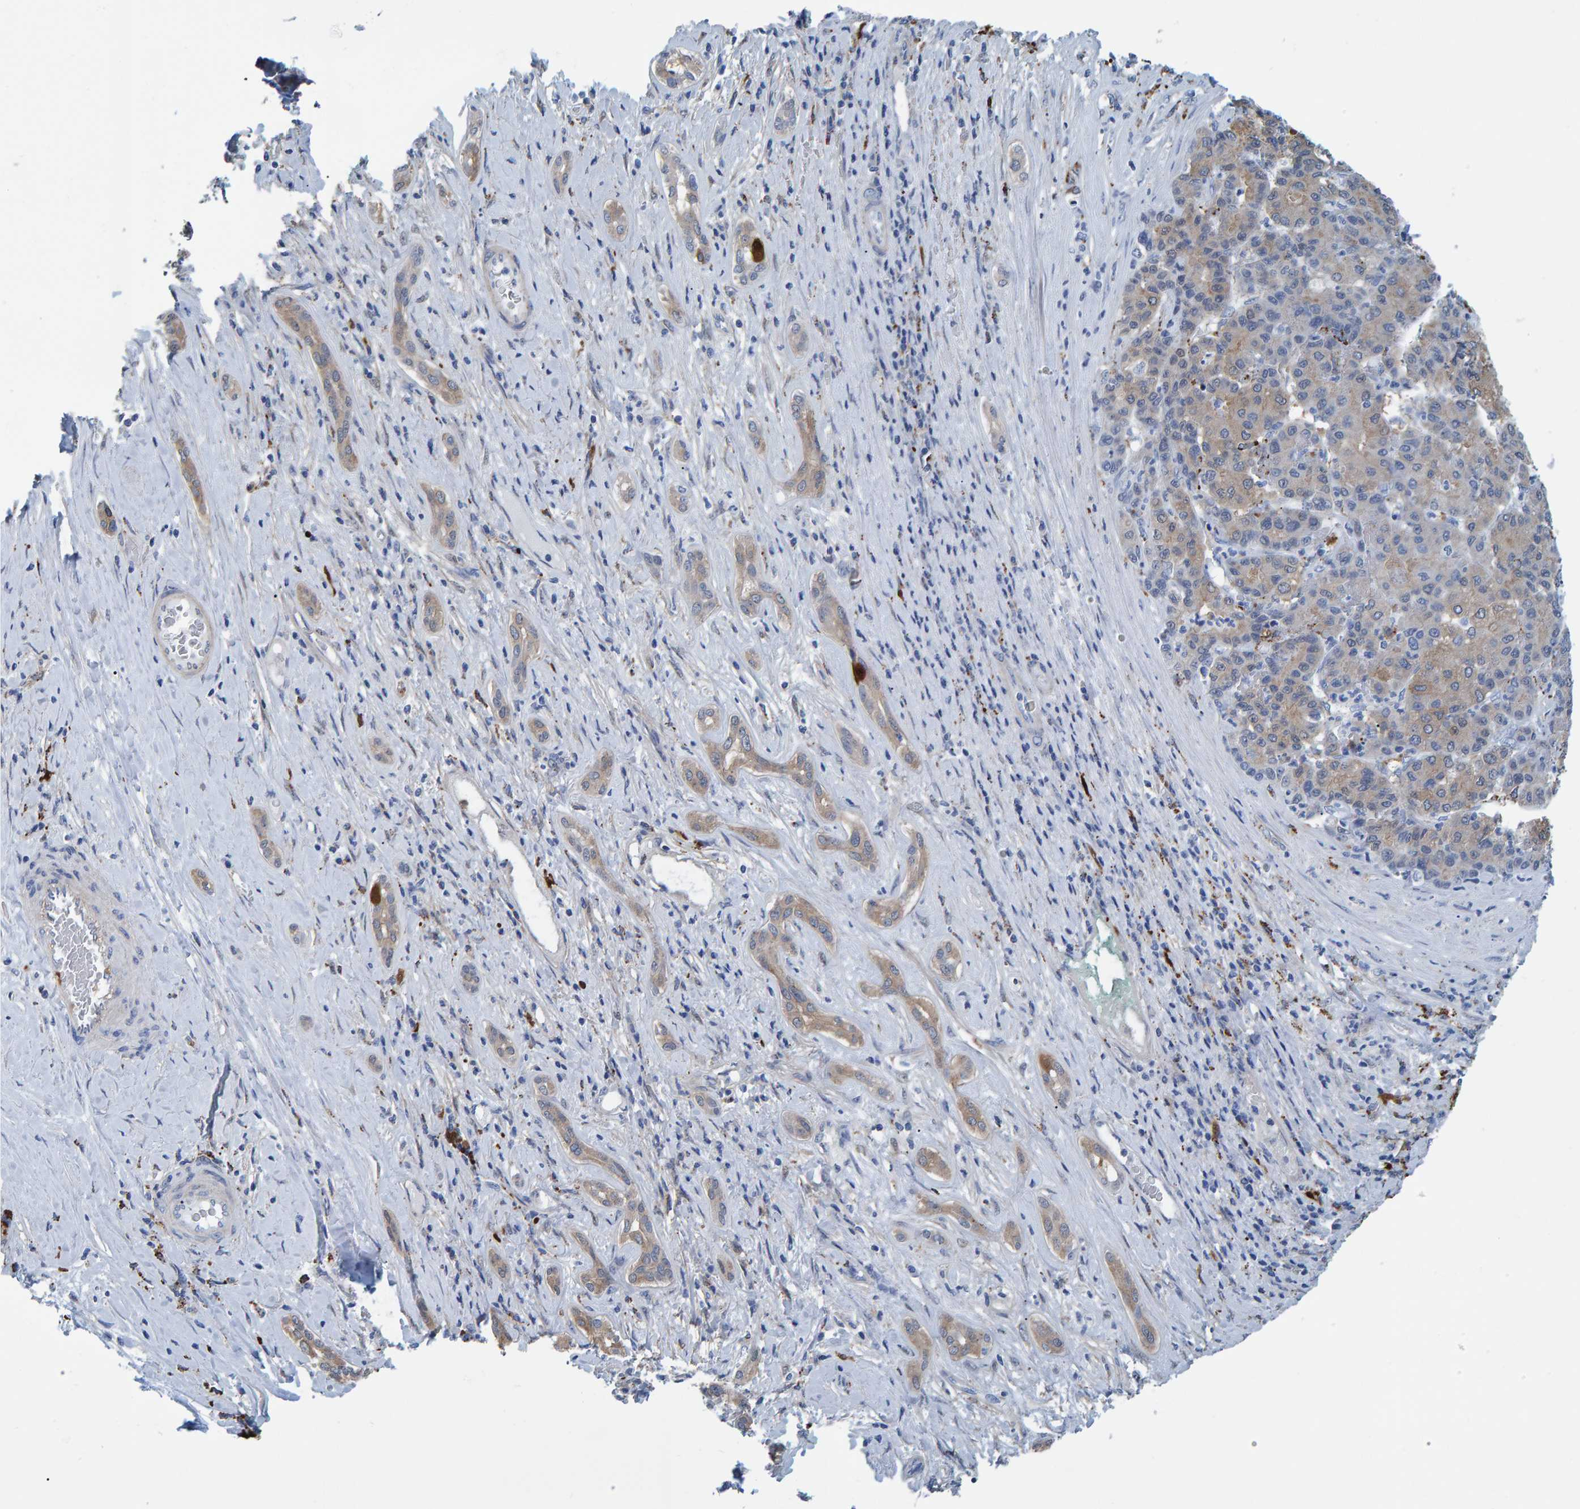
{"staining": {"intensity": "weak", "quantity": "<25%", "location": "cytoplasmic/membranous"}, "tissue": "liver cancer", "cell_type": "Tumor cells", "image_type": "cancer", "snomed": [{"axis": "morphology", "description": "Carcinoma, Hepatocellular, NOS"}, {"axis": "topography", "description": "Liver"}], "caption": "A micrograph of human hepatocellular carcinoma (liver) is negative for staining in tumor cells.", "gene": "IDO1", "patient": {"sex": "male", "age": 65}}